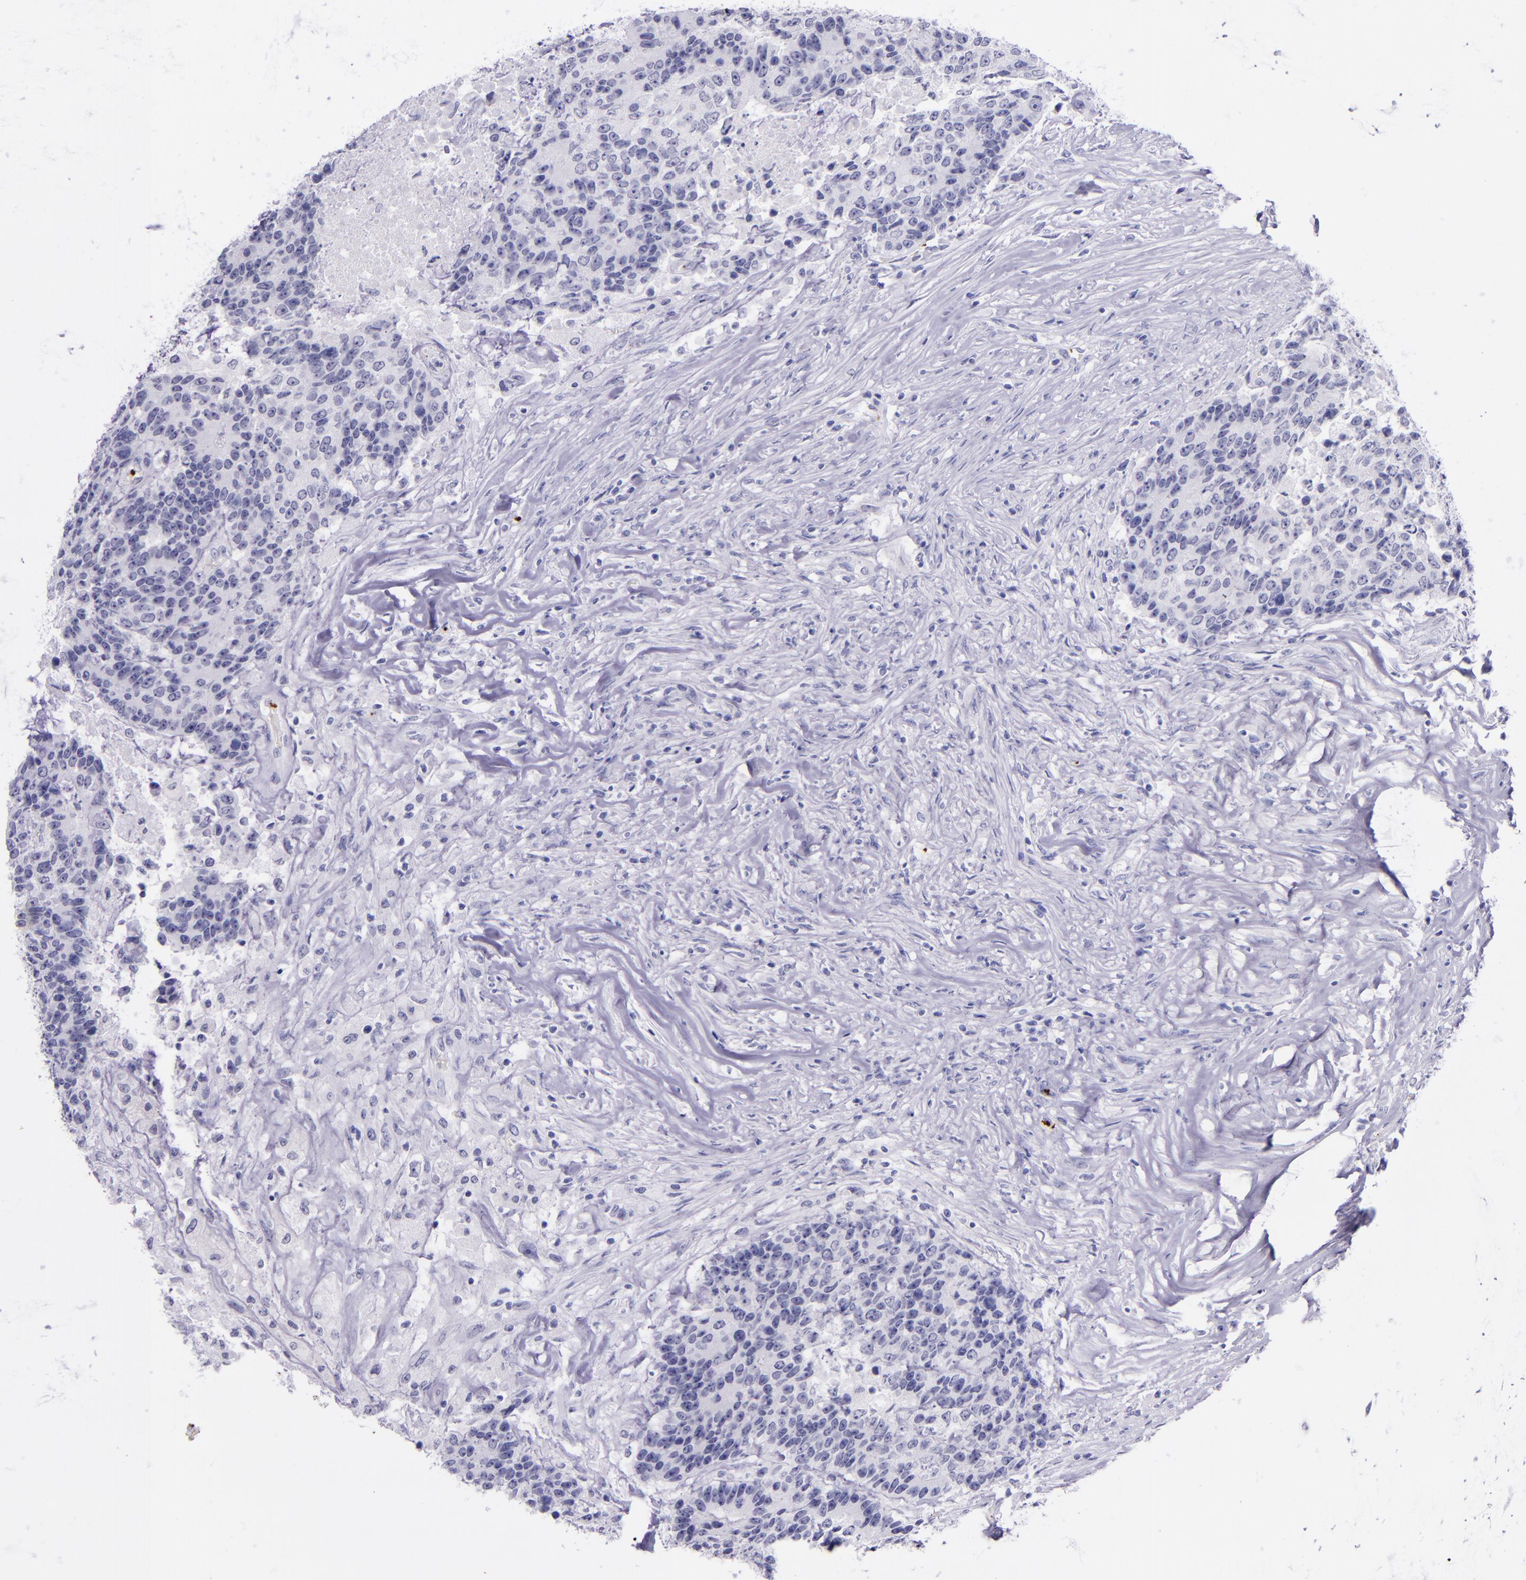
{"staining": {"intensity": "negative", "quantity": "none", "location": "none"}, "tissue": "colorectal cancer", "cell_type": "Tumor cells", "image_type": "cancer", "snomed": [{"axis": "morphology", "description": "Adenocarcinoma, NOS"}, {"axis": "topography", "description": "Colon"}], "caption": "This is a image of immunohistochemistry staining of colorectal cancer (adenocarcinoma), which shows no staining in tumor cells.", "gene": "SELE", "patient": {"sex": "female", "age": 86}}